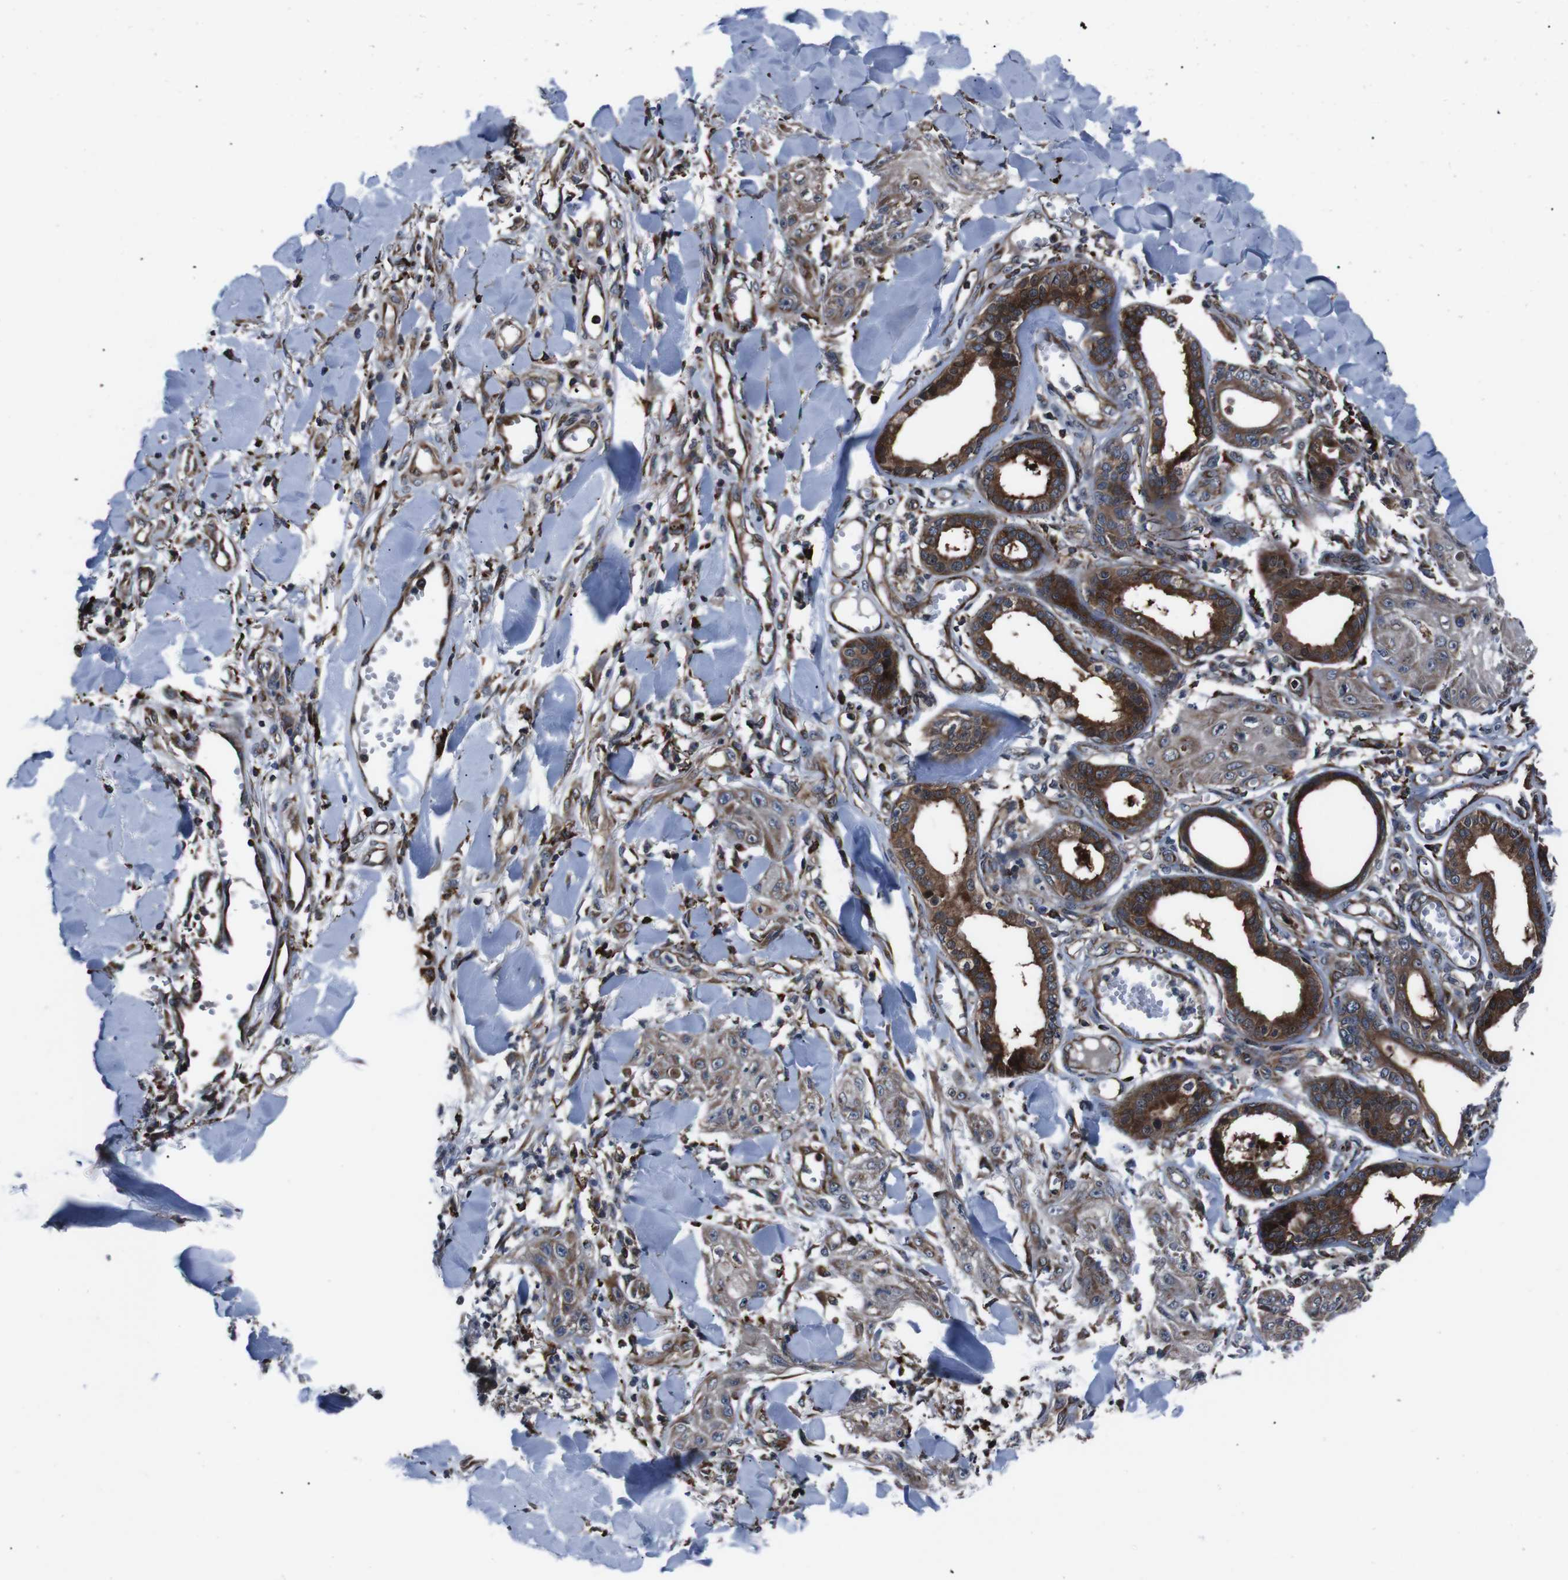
{"staining": {"intensity": "moderate", "quantity": ">75%", "location": "cytoplasmic/membranous"}, "tissue": "skin cancer", "cell_type": "Tumor cells", "image_type": "cancer", "snomed": [{"axis": "morphology", "description": "Squamous cell carcinoma, NOS"}, {"axis": "topography", "description": "Skin"}], "caption": "Immunohistochemistry (IHC) of squamous cell carcinoma (skin) exhibits medium levels of moderate cytoplasmic/membranous positivity in approximately >75% of tumor cells. Immunohistochemistry (IHC) stains the protein of interest in brown and the nuclei are stained blue.", "gene": "EIF4A2", "patient": {"sex": "male", "age": 74}}